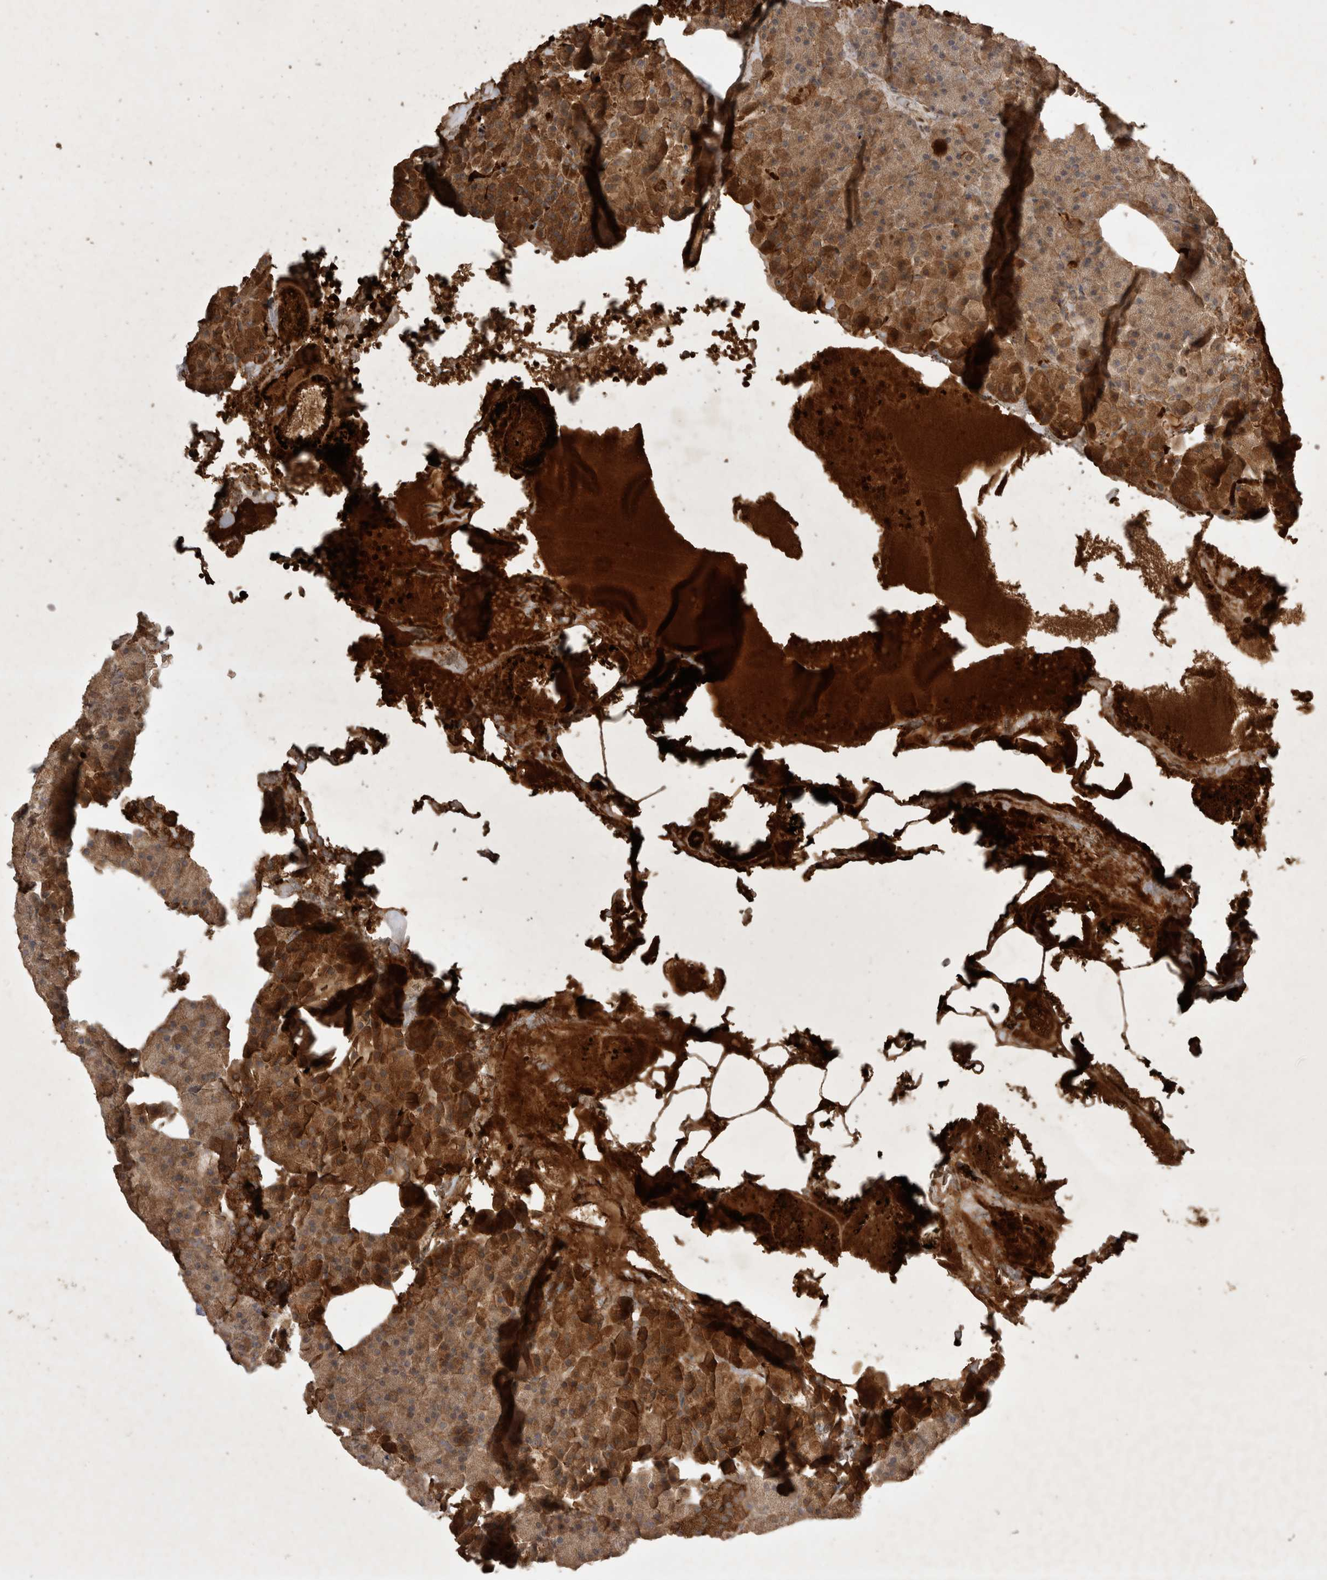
{"staining": {"intensity": "moderate", "quantity": ">75%", "location": "cytoplasmic/membranous"}, "tissue": "pancreas", "cell_type": "Exocrine glandular cells", "image_type": "normal", "snomed": [{"axis": "morphology", "description": "Normal tissue, NOS"}, {"axis": "morphology", "description": "Carcinoid, malignant, NOS"}, {"axis": "topography", "description": "Pancreas"}], "caption": "Immunohistochemistry (IHC) staining of benign pancreas, which shows medium levels of moderate cytoplasmic/membranous positivity in about >75% of exocrine glandular cells indicating moderate cytoplasmic/membranous protein positivity. The staining was performed using DAB (3,3'-diaminobenzidine) (brown) for protein detection and nuclei were counterstained in hematoxylin (blue).", "gene": "FAM221A", "patient": {"sex": "female", "age": 35}}